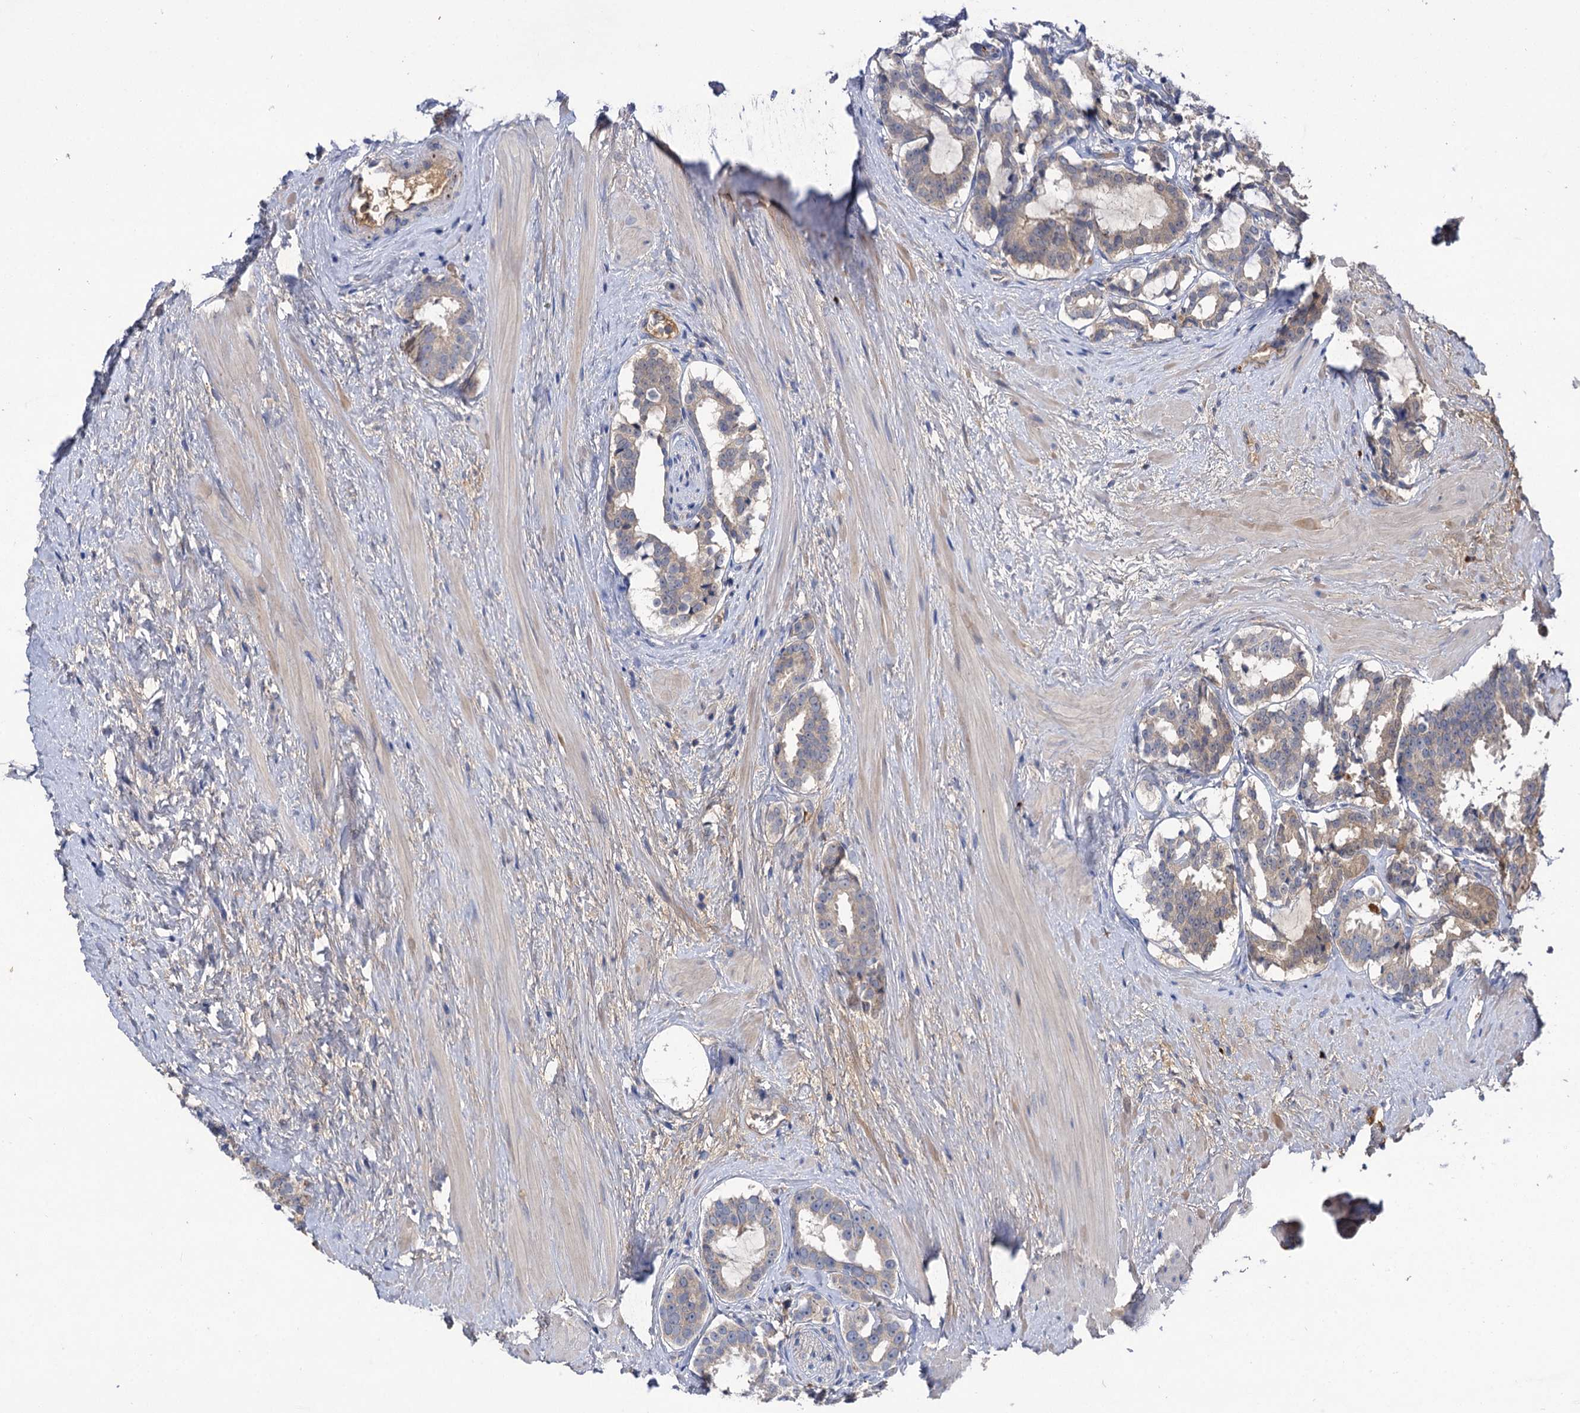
{"staining": {"intensity": "weak", "quantity": "<25%", "location": "cytoplasmic/membranous"}, "tissue": "prostate cancer", "cell_type": "Tumor cells", "image_type": "cancer", "snomed": [{"axis": "morphology", "description": "Adenocarcinoma, High grade"}, {"axis": "topography", "description": "Prostate"}], "caption": "The image displays no staining of tumor cells in adenocarcinoma (high-grade) (prostate). Brightfield microscopy of immunohistochemistry (IHC) stained with DAB (brown) and hematoxylin (blue), captured at high magnification.", "gene": "USP50", "patient": {"sex": "male", "age": 58}}